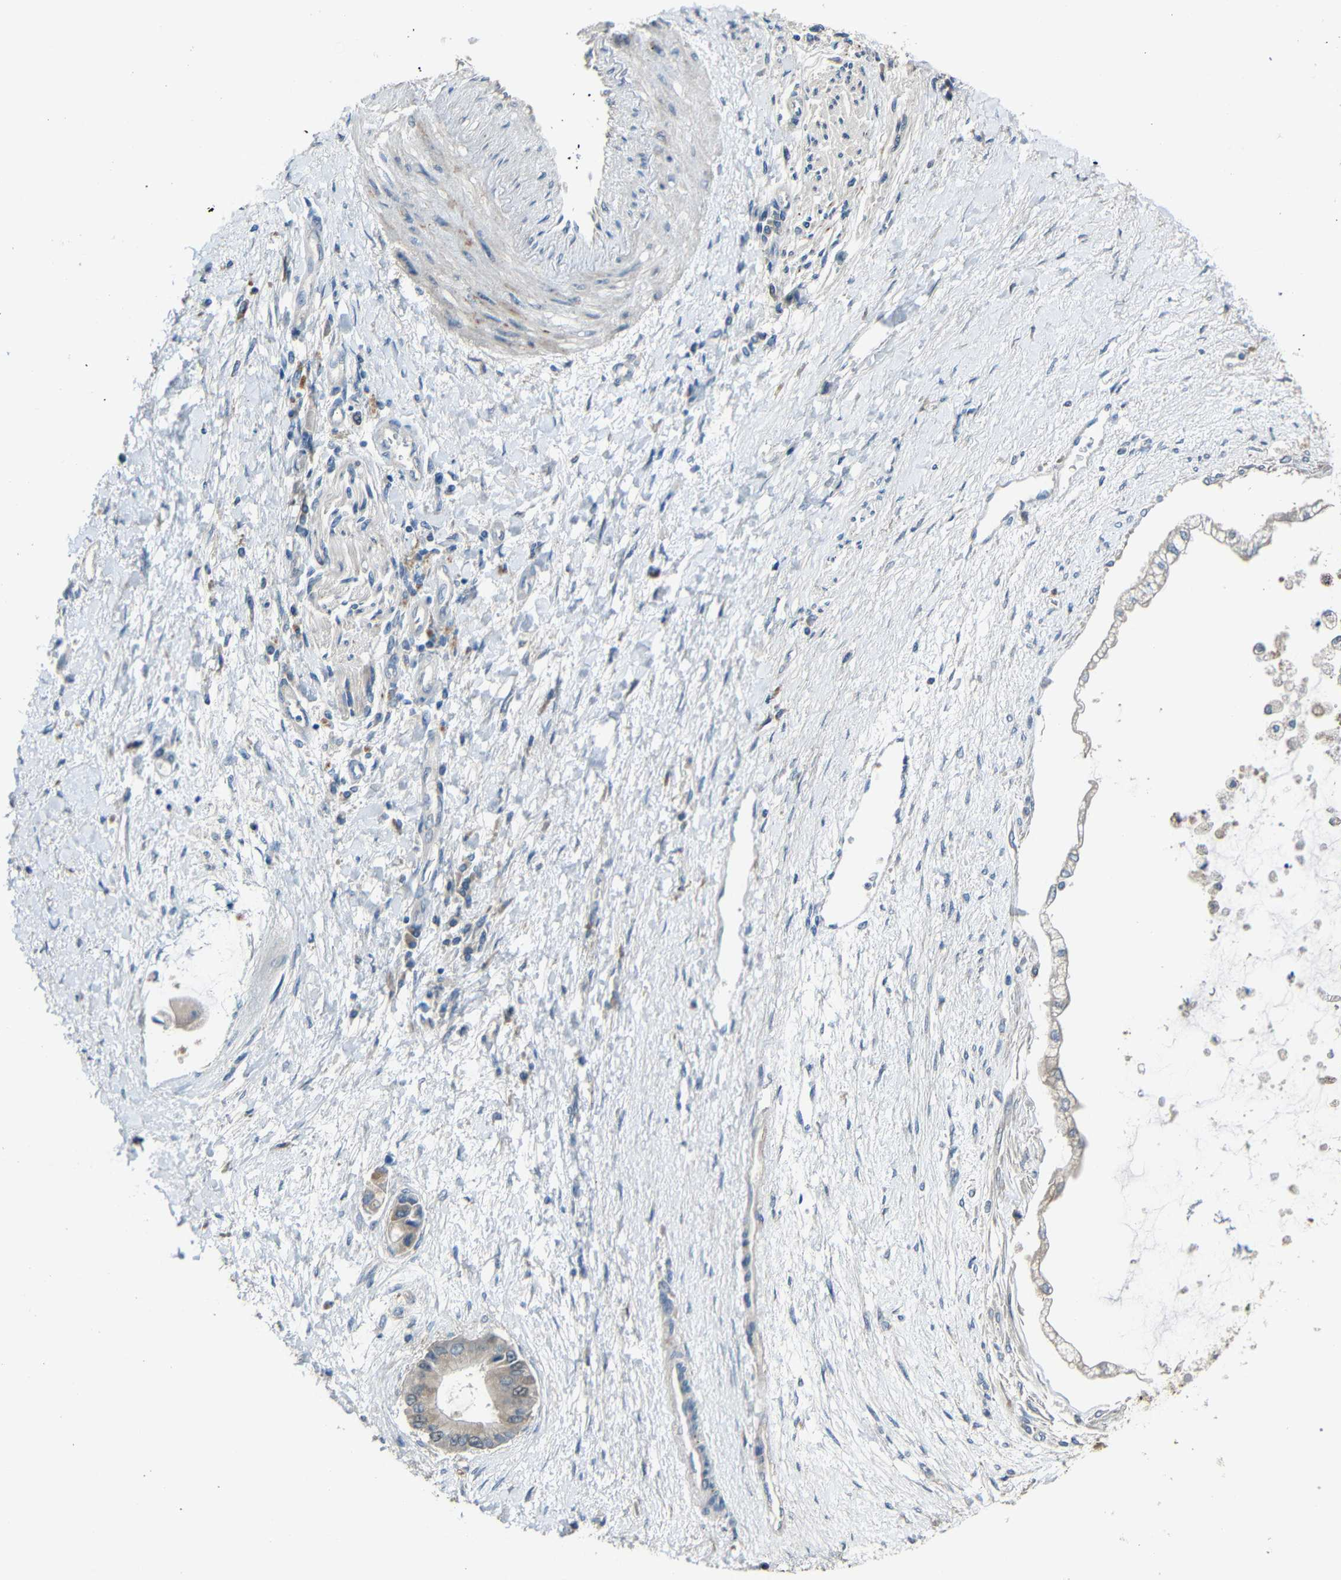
{"staining": {"intensity": "weak", "quantity": "<25%", "location": "cytoplasmic/membranous"}, "tissue": "liver cancer", "cell_type": "Tumor cells", "image_type": "cancer", "snomed": [{"axis": "morphology", "description": "Cholangiocarcinoma"}, {"axis": "topography", "description": "Liver"}], "caption": "High power microscopy histopathology image of an immunohistochemistry (IHC) image of liver cholangiocarcinoma, revealing no significant staining in tumor cells.", "gene": "STBD1", "patient": {"sex": "male", "age": 50}}